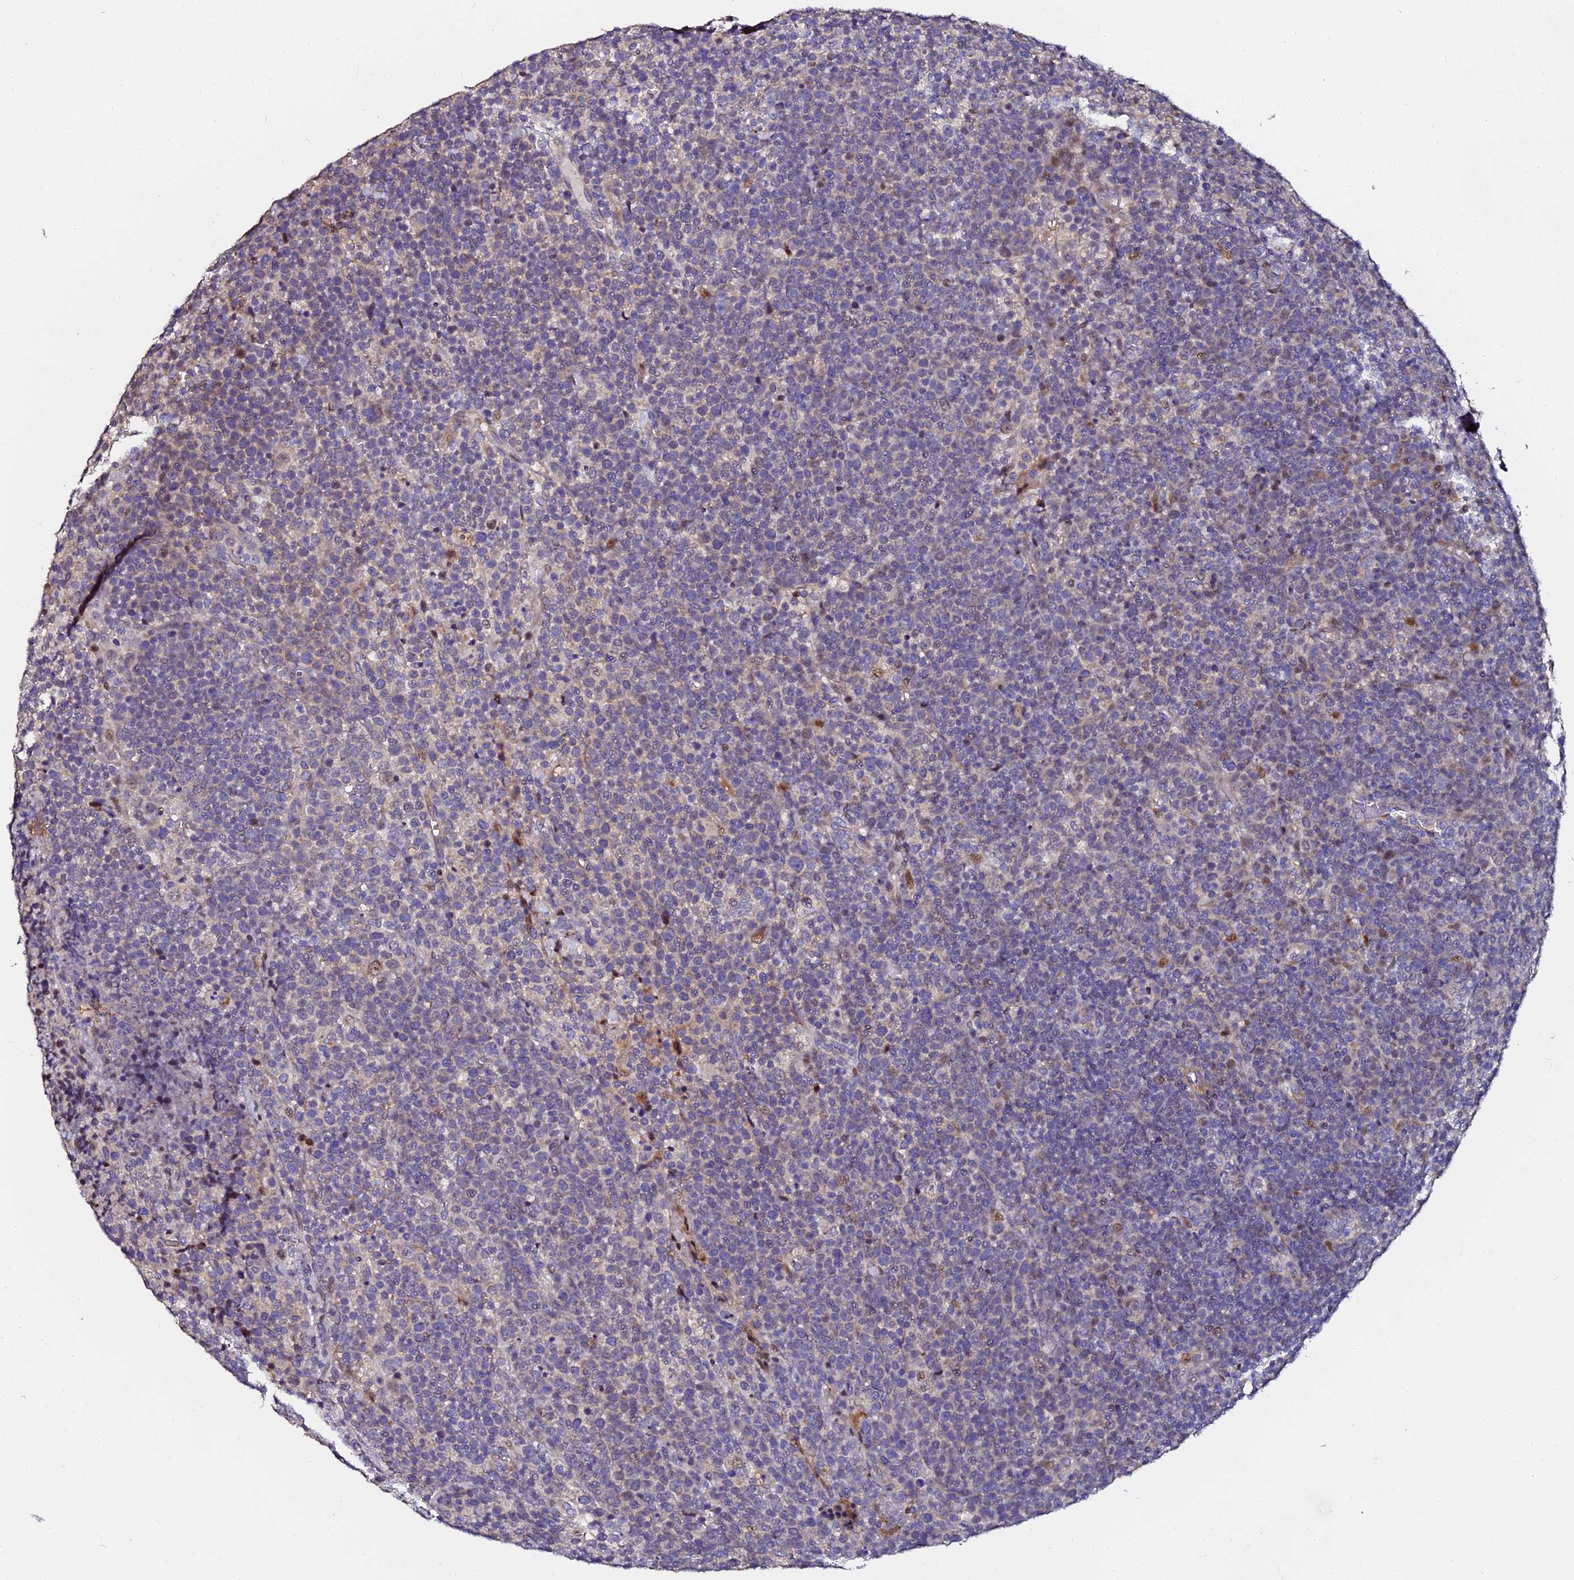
{"staining": {"intensity": "negative", "quantity": "none", "location": "none"}, "tissue": "lymphoma", "cell_type": "Tumor cells", "image_type": "cancer", "snomed": [{"axis": "morphology", "description": "Malignant lymphoma, non-Hodgkin's type, High grade"}, {"axis": "topography", "description": "Lymph node"}], "caption": "Tumor cells show no significant protein positivity in high-grade malignant lymphoma, non-Hodgkin's type.", "gene": "GPN3", "patient": {"sex": "male", "age": 61}}